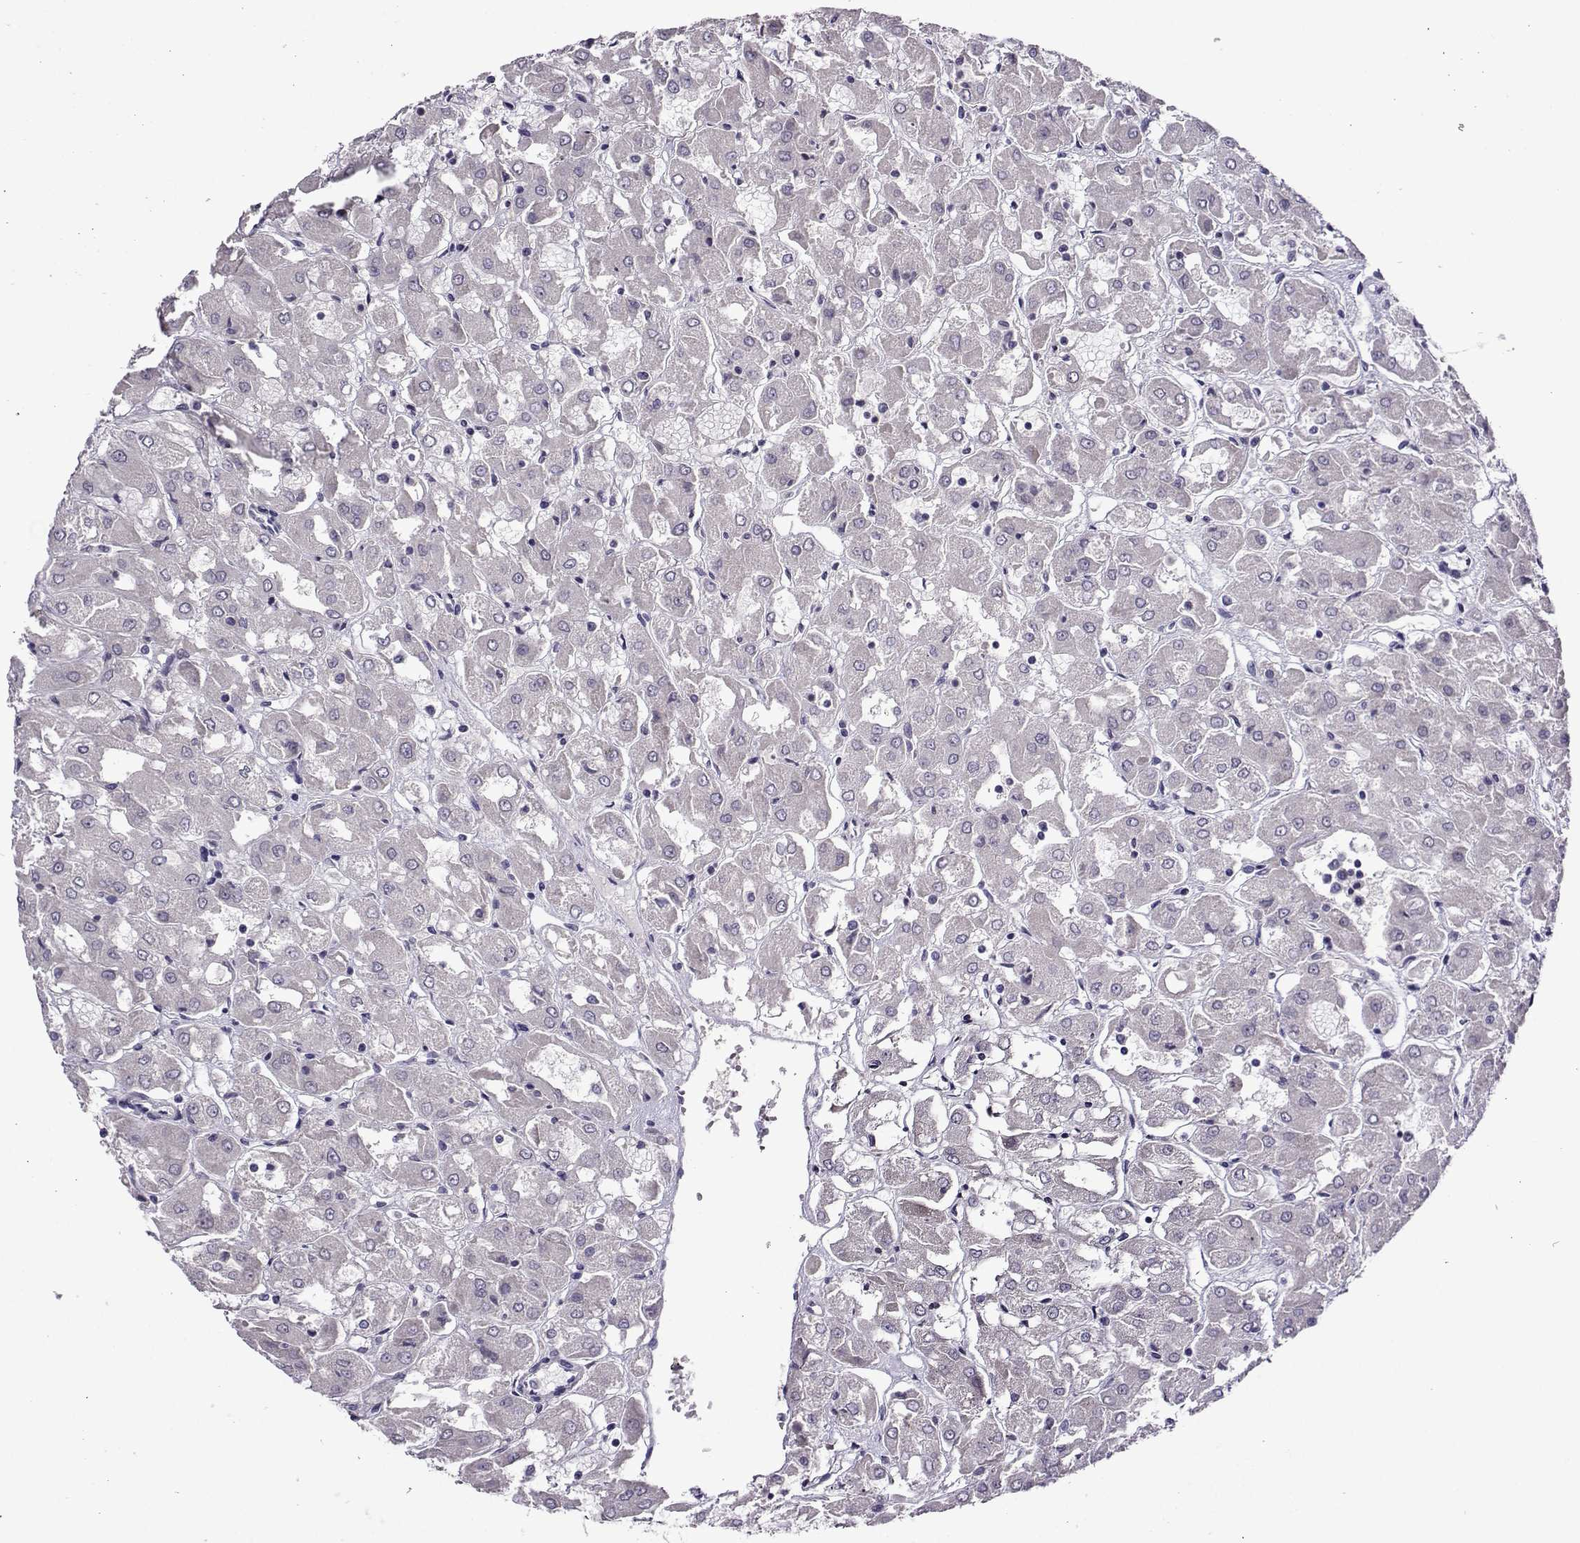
{"staining": {"intensity": "negative", "quantity": "none", "location": "none"}, "tissue": "renal cancer", "cell_type": "Tumor cells", "image_type": "cancer", "snomed": [{"axis": "morphology", "description": "Adenocarcinoma, NOS"}, {"axis": "topography", "description": "Kidney"}], "caption": "Renal cancer was stained to show a protein in brown. There is no significant positivity in tumor cells.", "gene": "DDX20", "patient": {"sex": "male", "age": 72}}